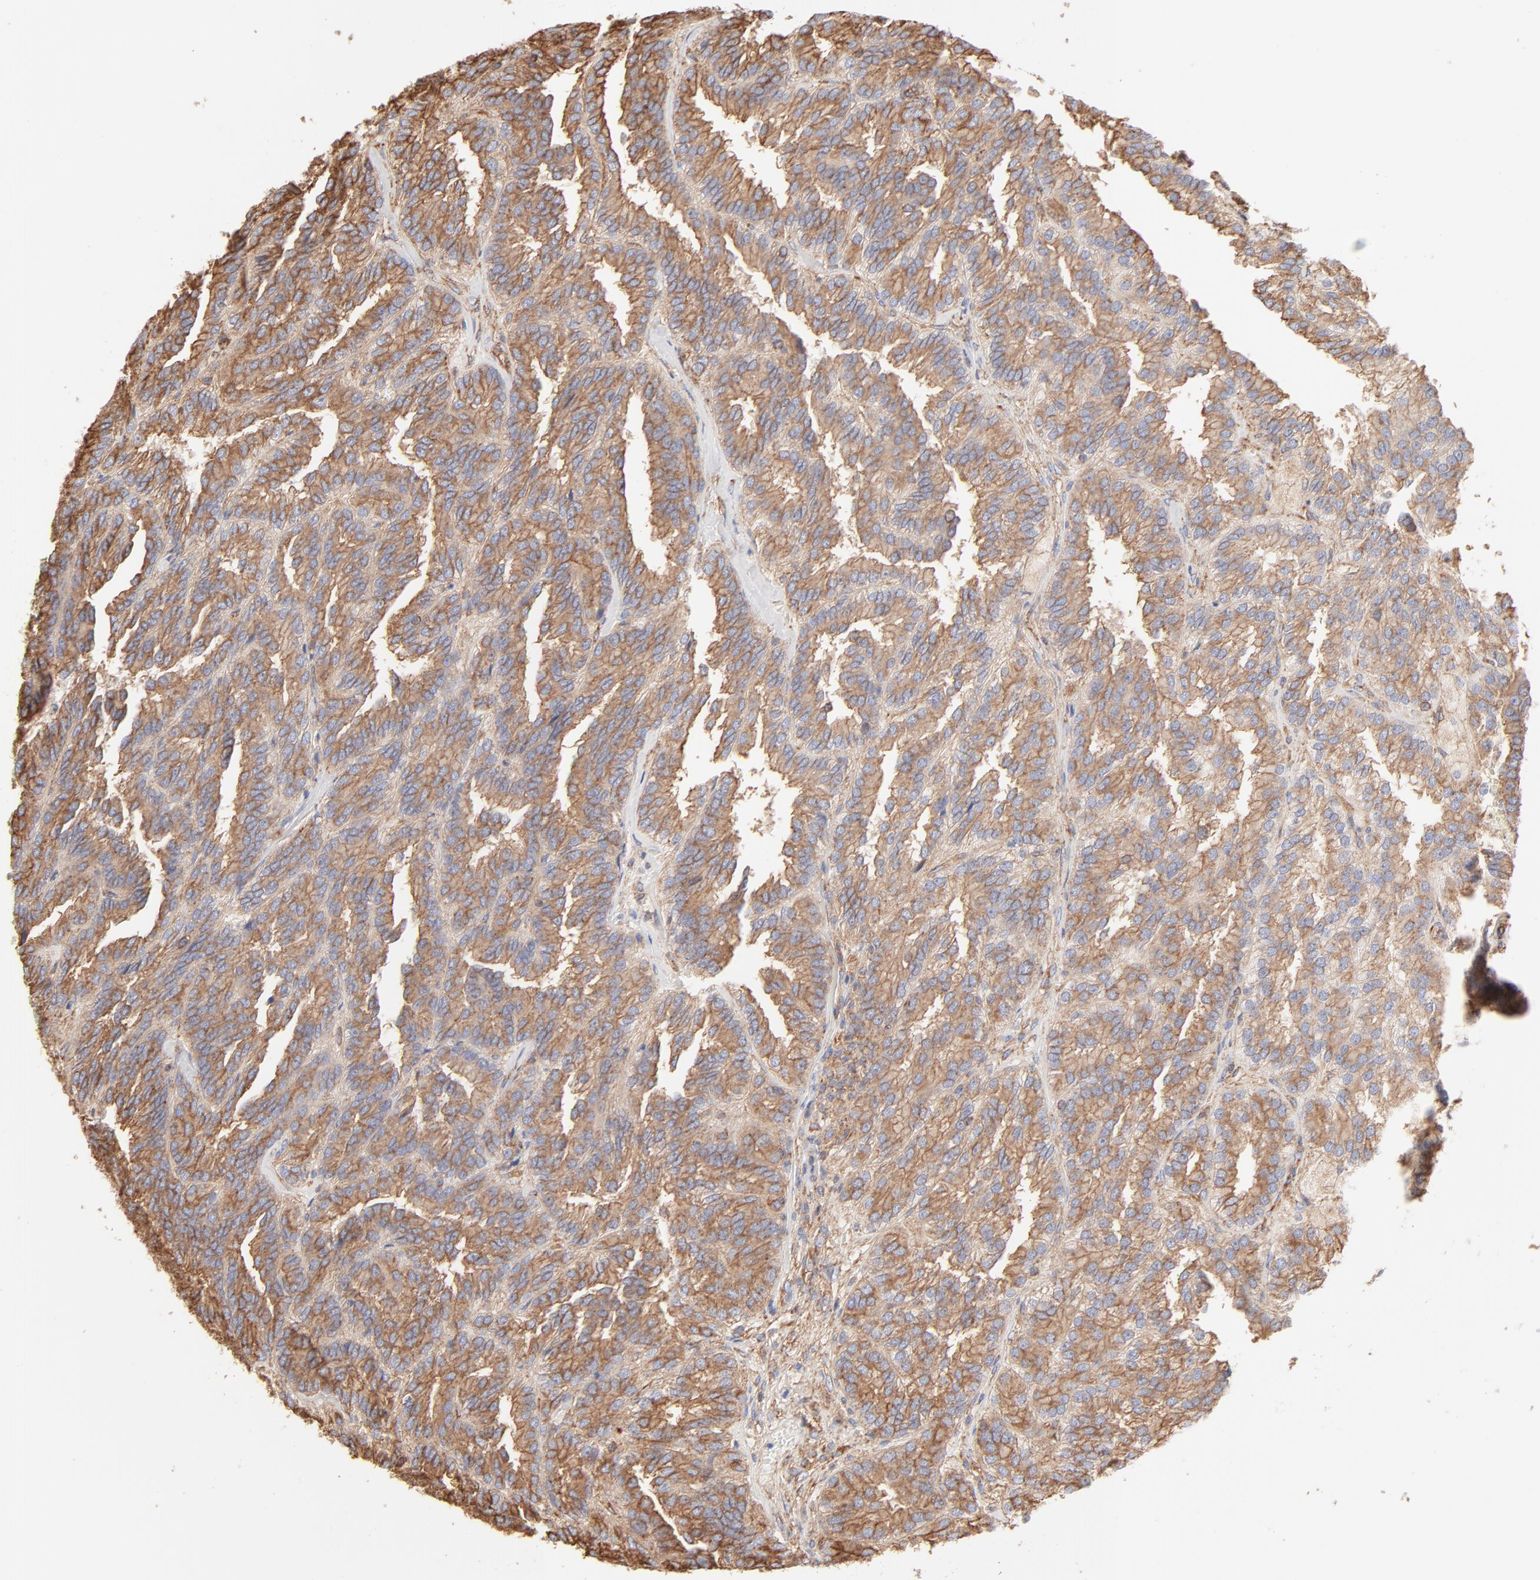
{"staining": {"intensity": "moderate", "quantity": ">75%", "location": "cytoplasmic/membranous"}, "tissue": "renal cancer", "cell_type": "Tumor cells", "image_type": "cancer", "snomed": [{"axis": "morphology", "description": "Adenocarcinoma, NOS"}, {"axis": "topography", "description": "Kidney"}], "caption": "Brown immunohistochemical staining in adenocarcinoma (renal) displays moderate cytoplasmic/membranous positivity in approximately >75% of tumor cells.", "gene": "CLTB", "patient": {"sex": "male", "age": 46}}